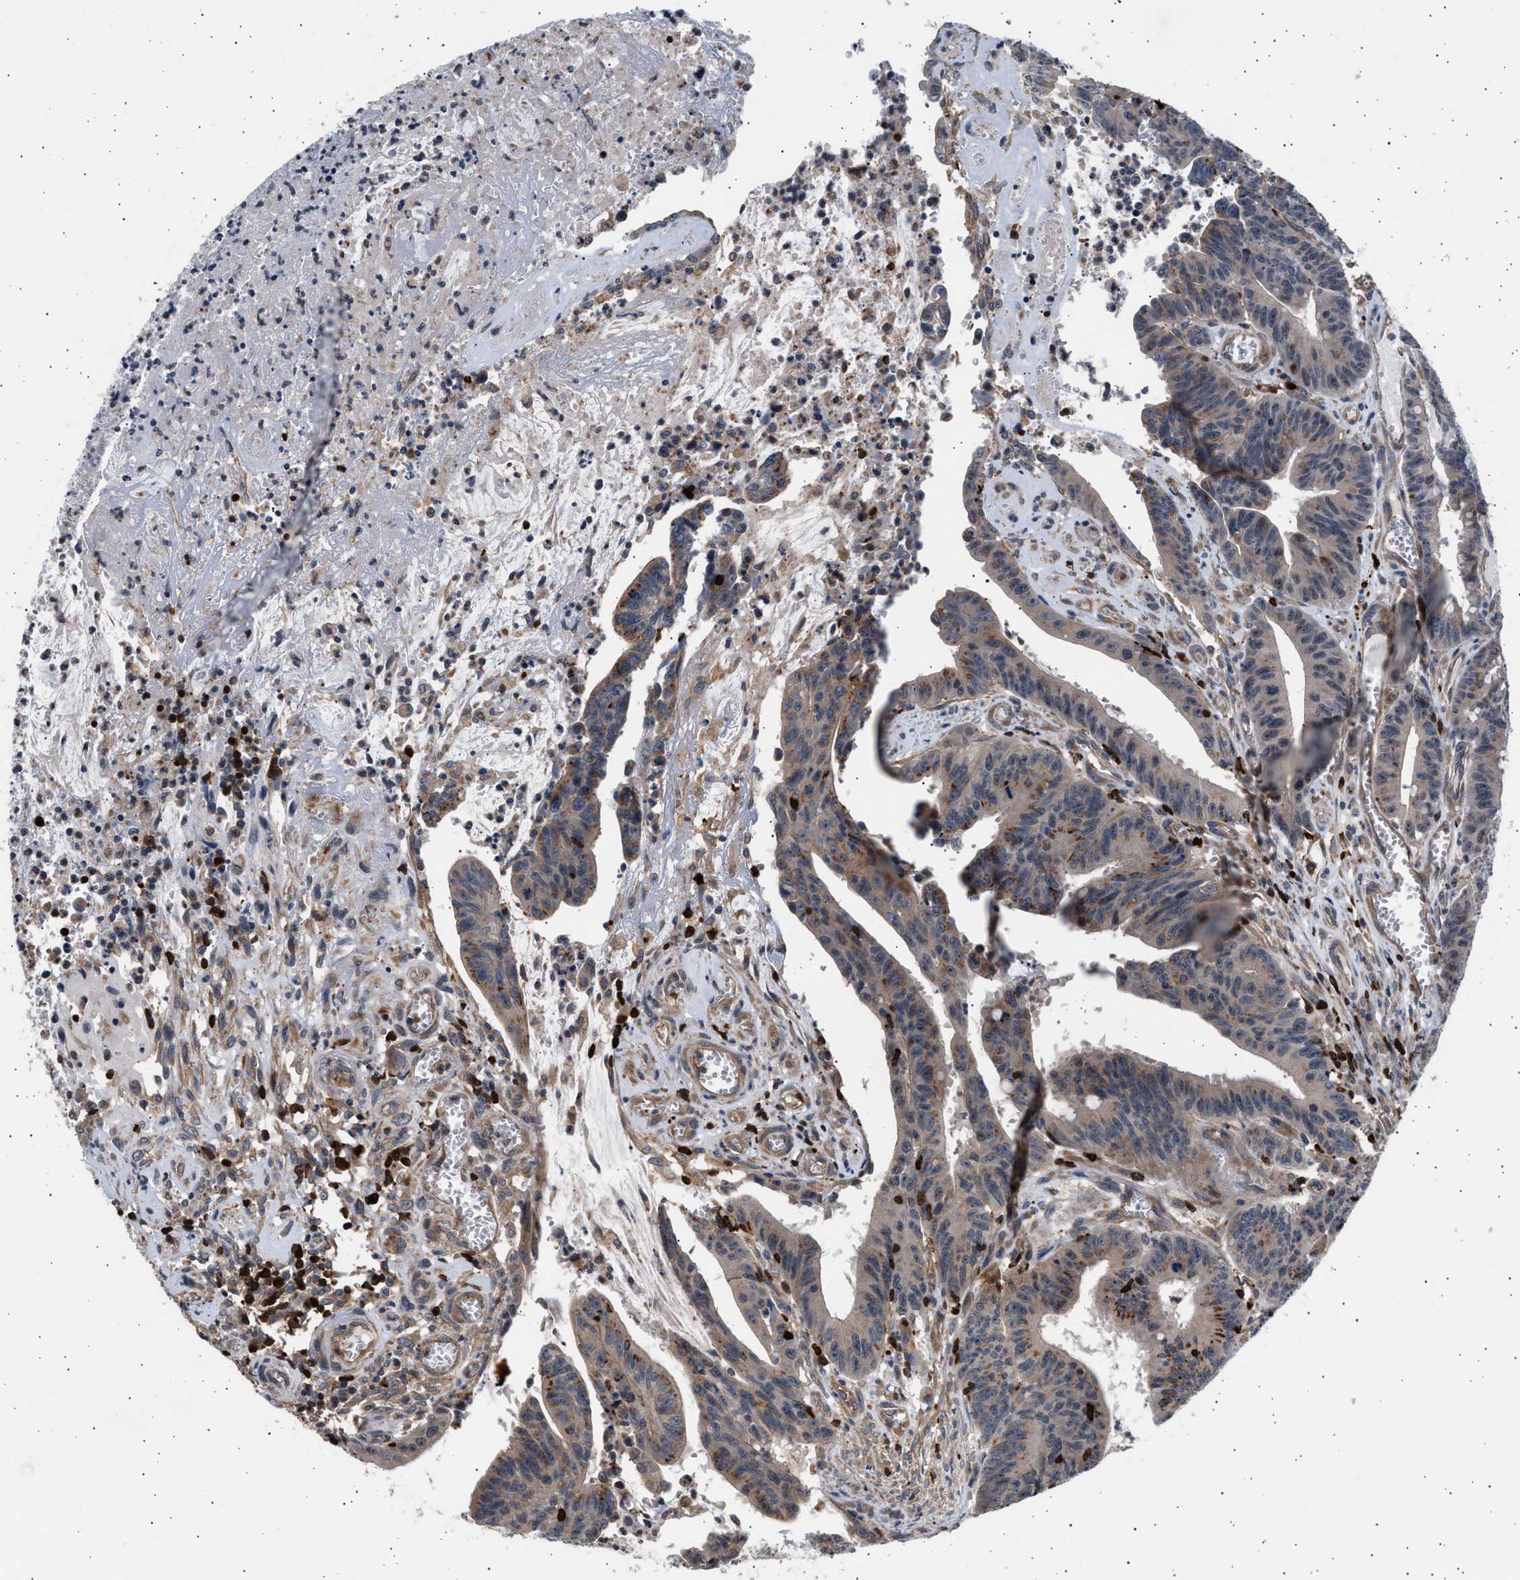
{"staining": {"intensity": "moderate", "quantity": "25%-75%", "location": "cytoplasmic/membranous"}, "tissue": "colorectal cancer", "cell_type": "Tumor cells", "image_type": "cancer", "snomed": [{"axis": "morphology", "description": "Adenocarcinoma, NOS"}, {"axis": "topography", "description": "Colon"}], "caption": "IHC image of colorectal adenocarcinoma stained for a protein (brown), which displays medium levels of moderate cytoplasmic/membranous positivity in approximately 25%-75% of tumor cells.", "gene": "GRAP2", "patient": {"sex": "male", "age": 45}}